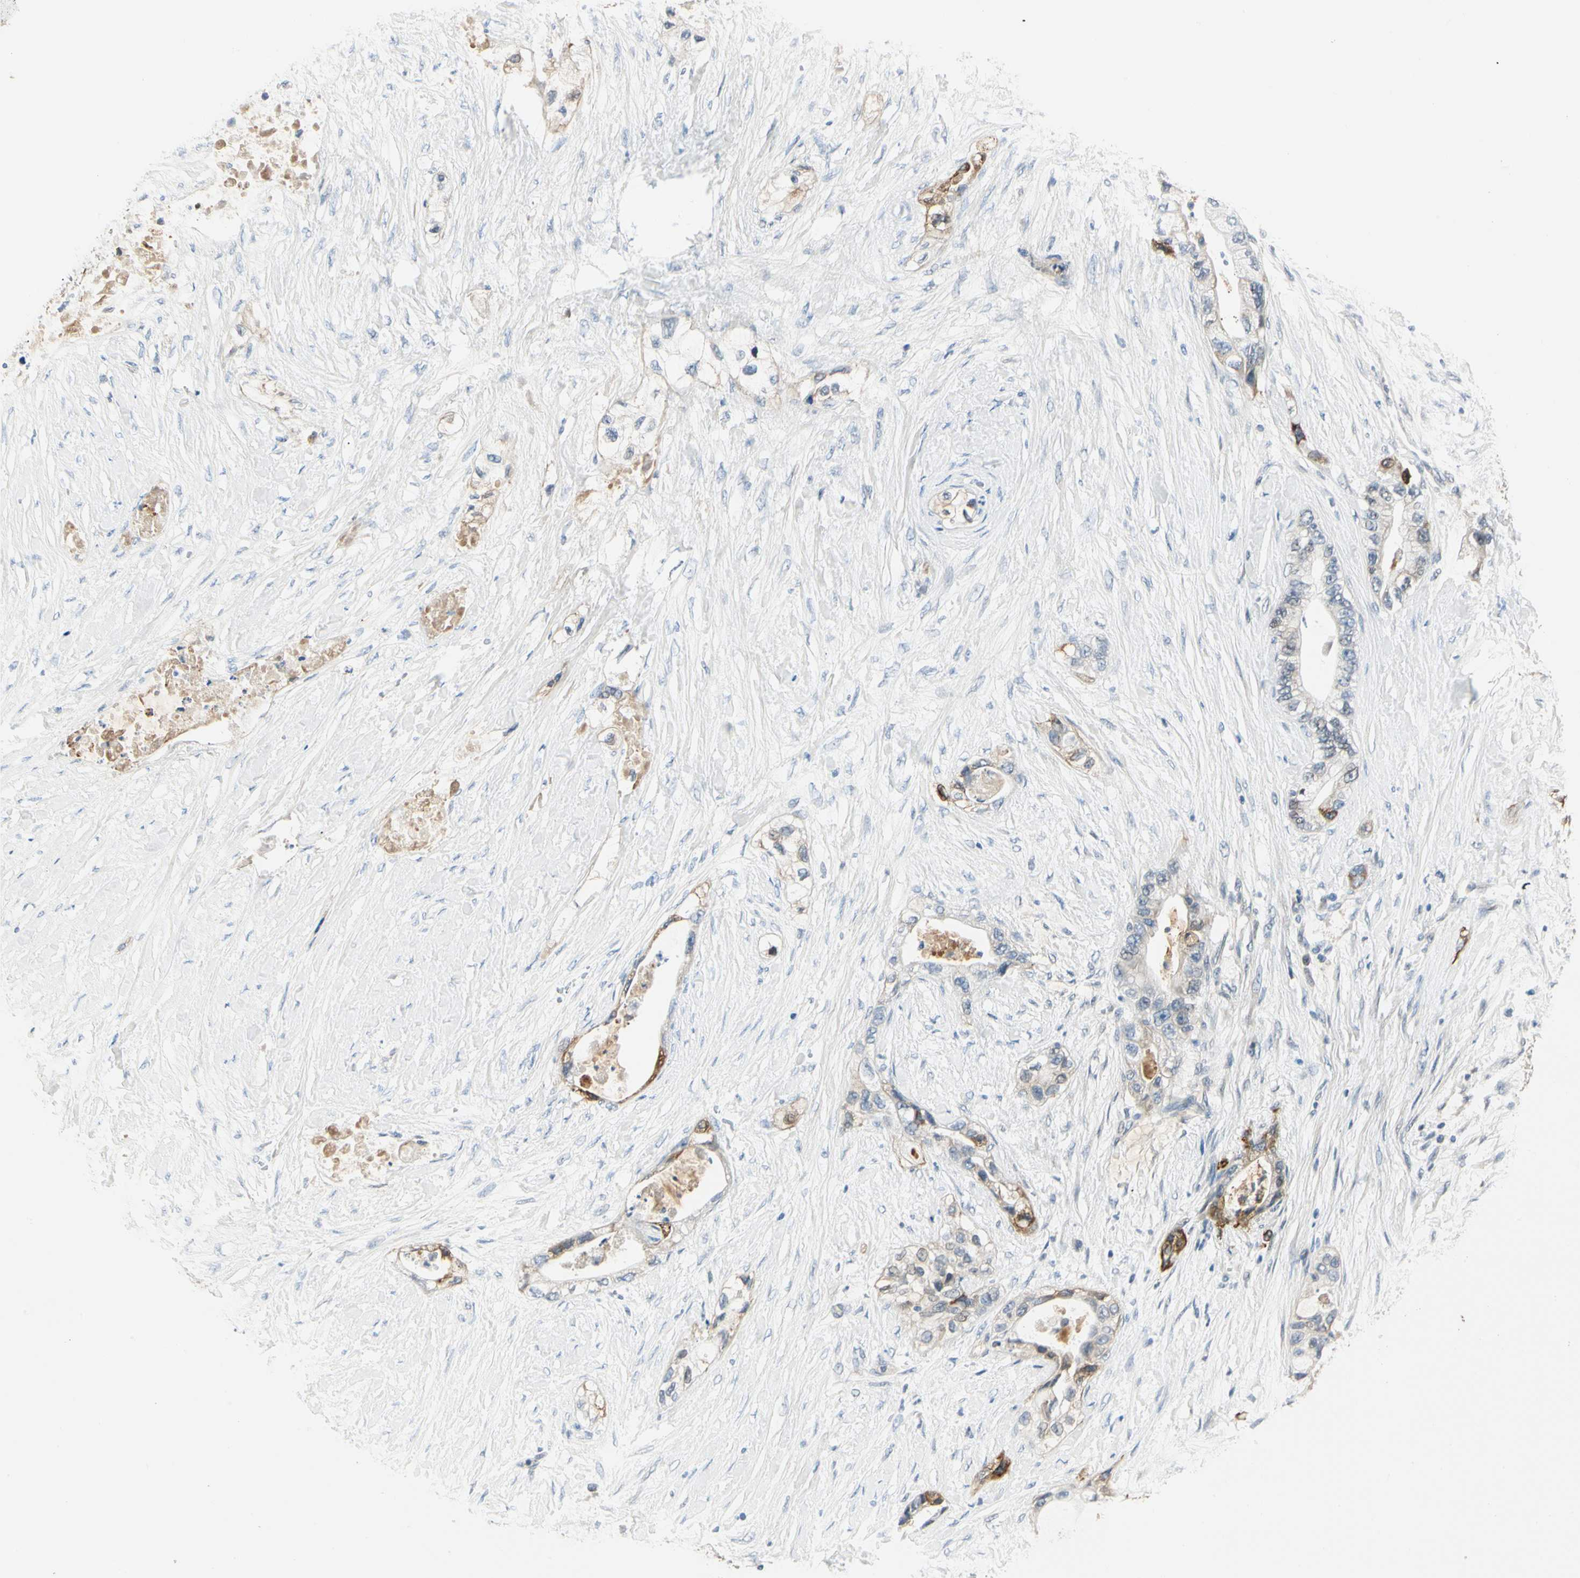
{"staining": {"intensity": "weak", "quantity": "25%-75%", "location": "cytoplasmic/membranous"}, "tissue": "pancreatic cancer", "cell_type": "Tumor cells", "image_type": "cancer", "snomed": [{"axis": "morphology", "description": "Adenocarcinoma, NOS"}, {"axis": "topography", "description": "Pancreas"}], "caption": "Immunohistochemical staining of human pancreatic adenocarcinoma demonstrates low levels of weak cytoplasmic/membranous positivity in about 25%-75% of tumor cells.", "gene": "LAMB3", "patient": {"sex": "female", "age": 70}}